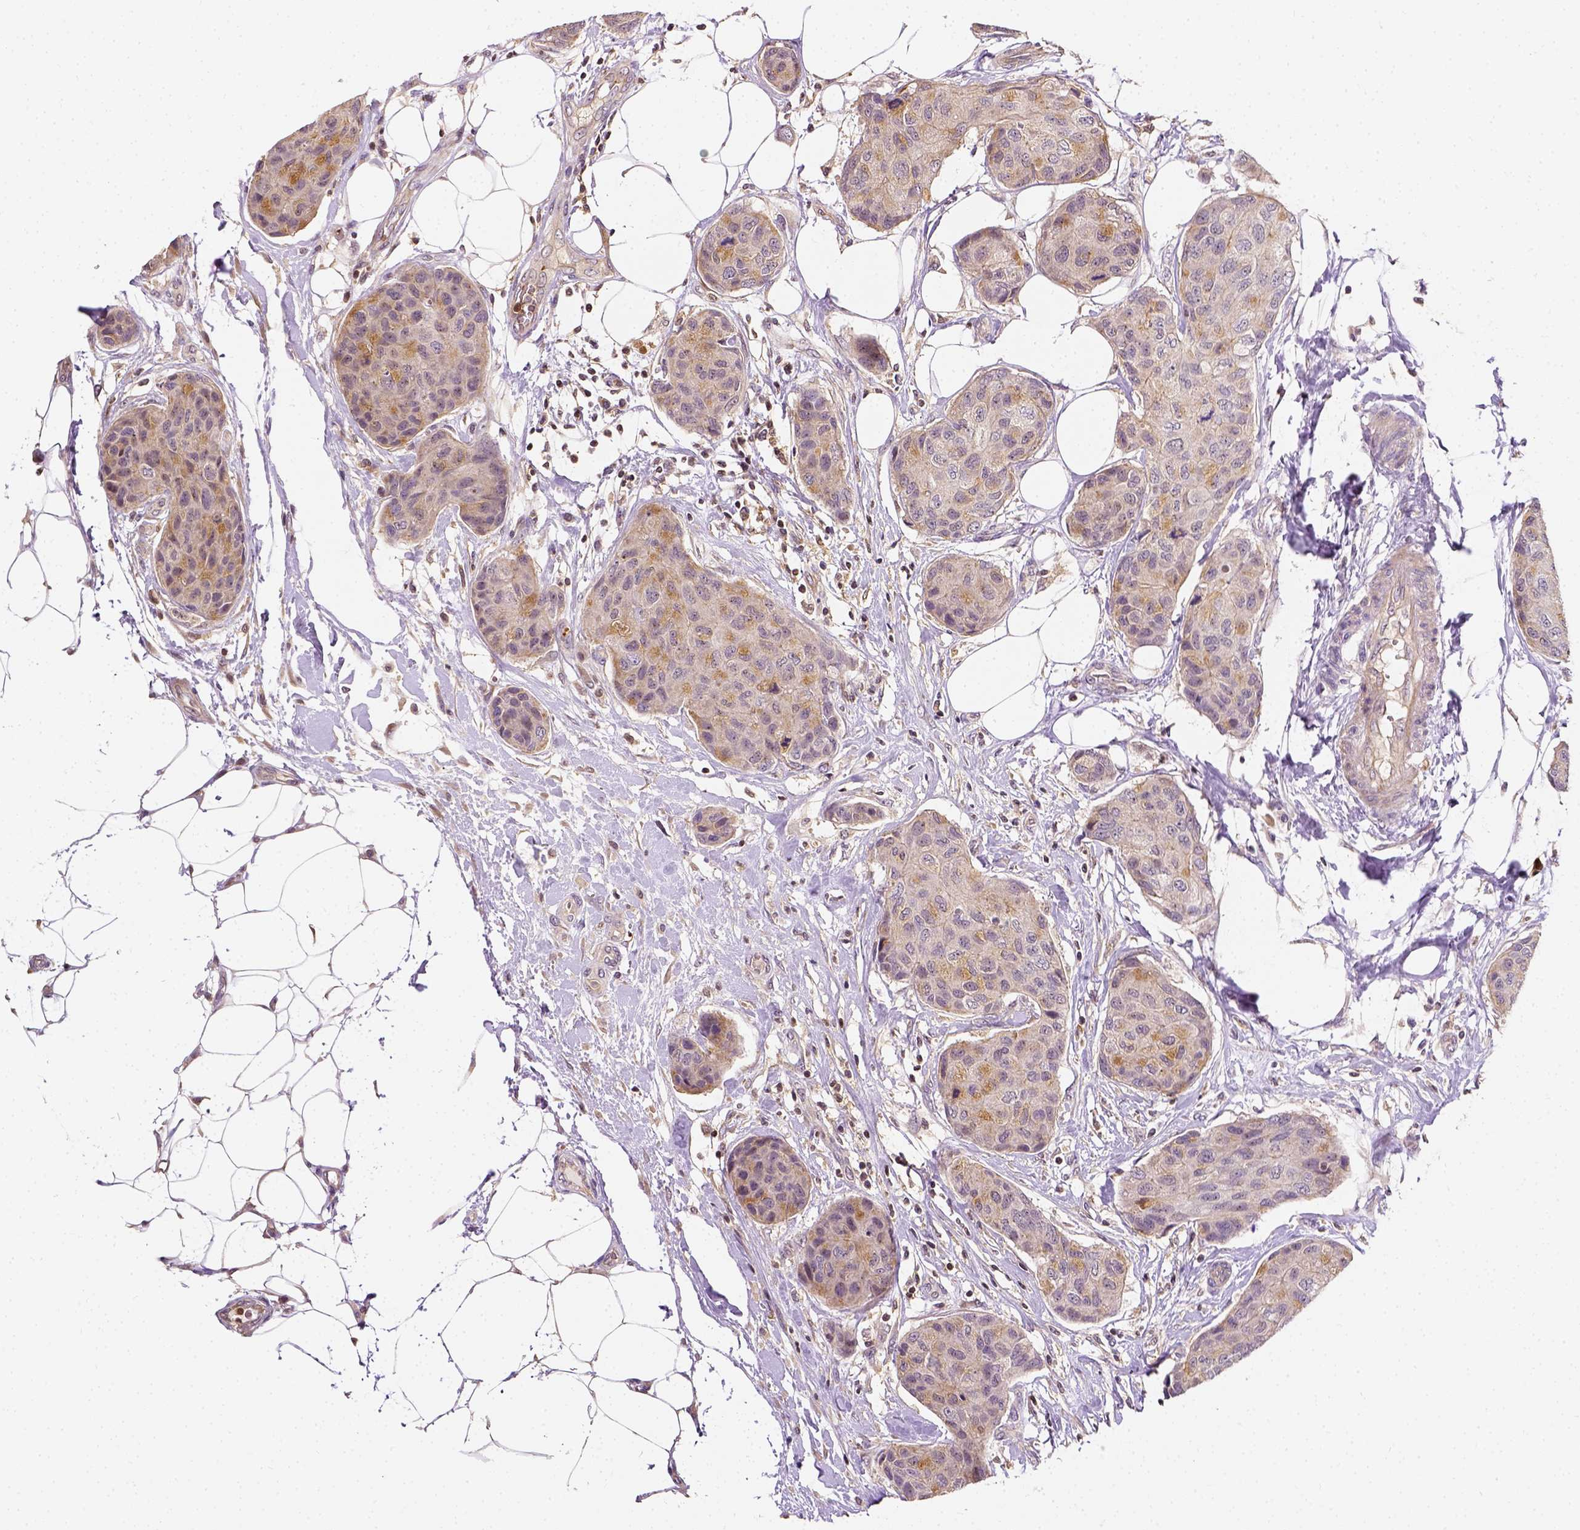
{"staining": {"intensity": "moderate", "quantity": "<25%", "location": "cytoplasmic/membranous"}, "tissue": "breast cancer", "cell_type": "Tumor cells", "image_type": "cancer", "snomed": [{"axis": "morphology", "description": "Duct carcinoma"}, {"axis": "topography", "description": "Breast"}], "caption": "Protein expression analysis of breast cancer shows moderate cytoplasmic/membranous positivity in about <25% of tumor cells. Nuclei are stained in blue.", "gene": "MATK", "patient": {"sex": "female", "age": 80}}